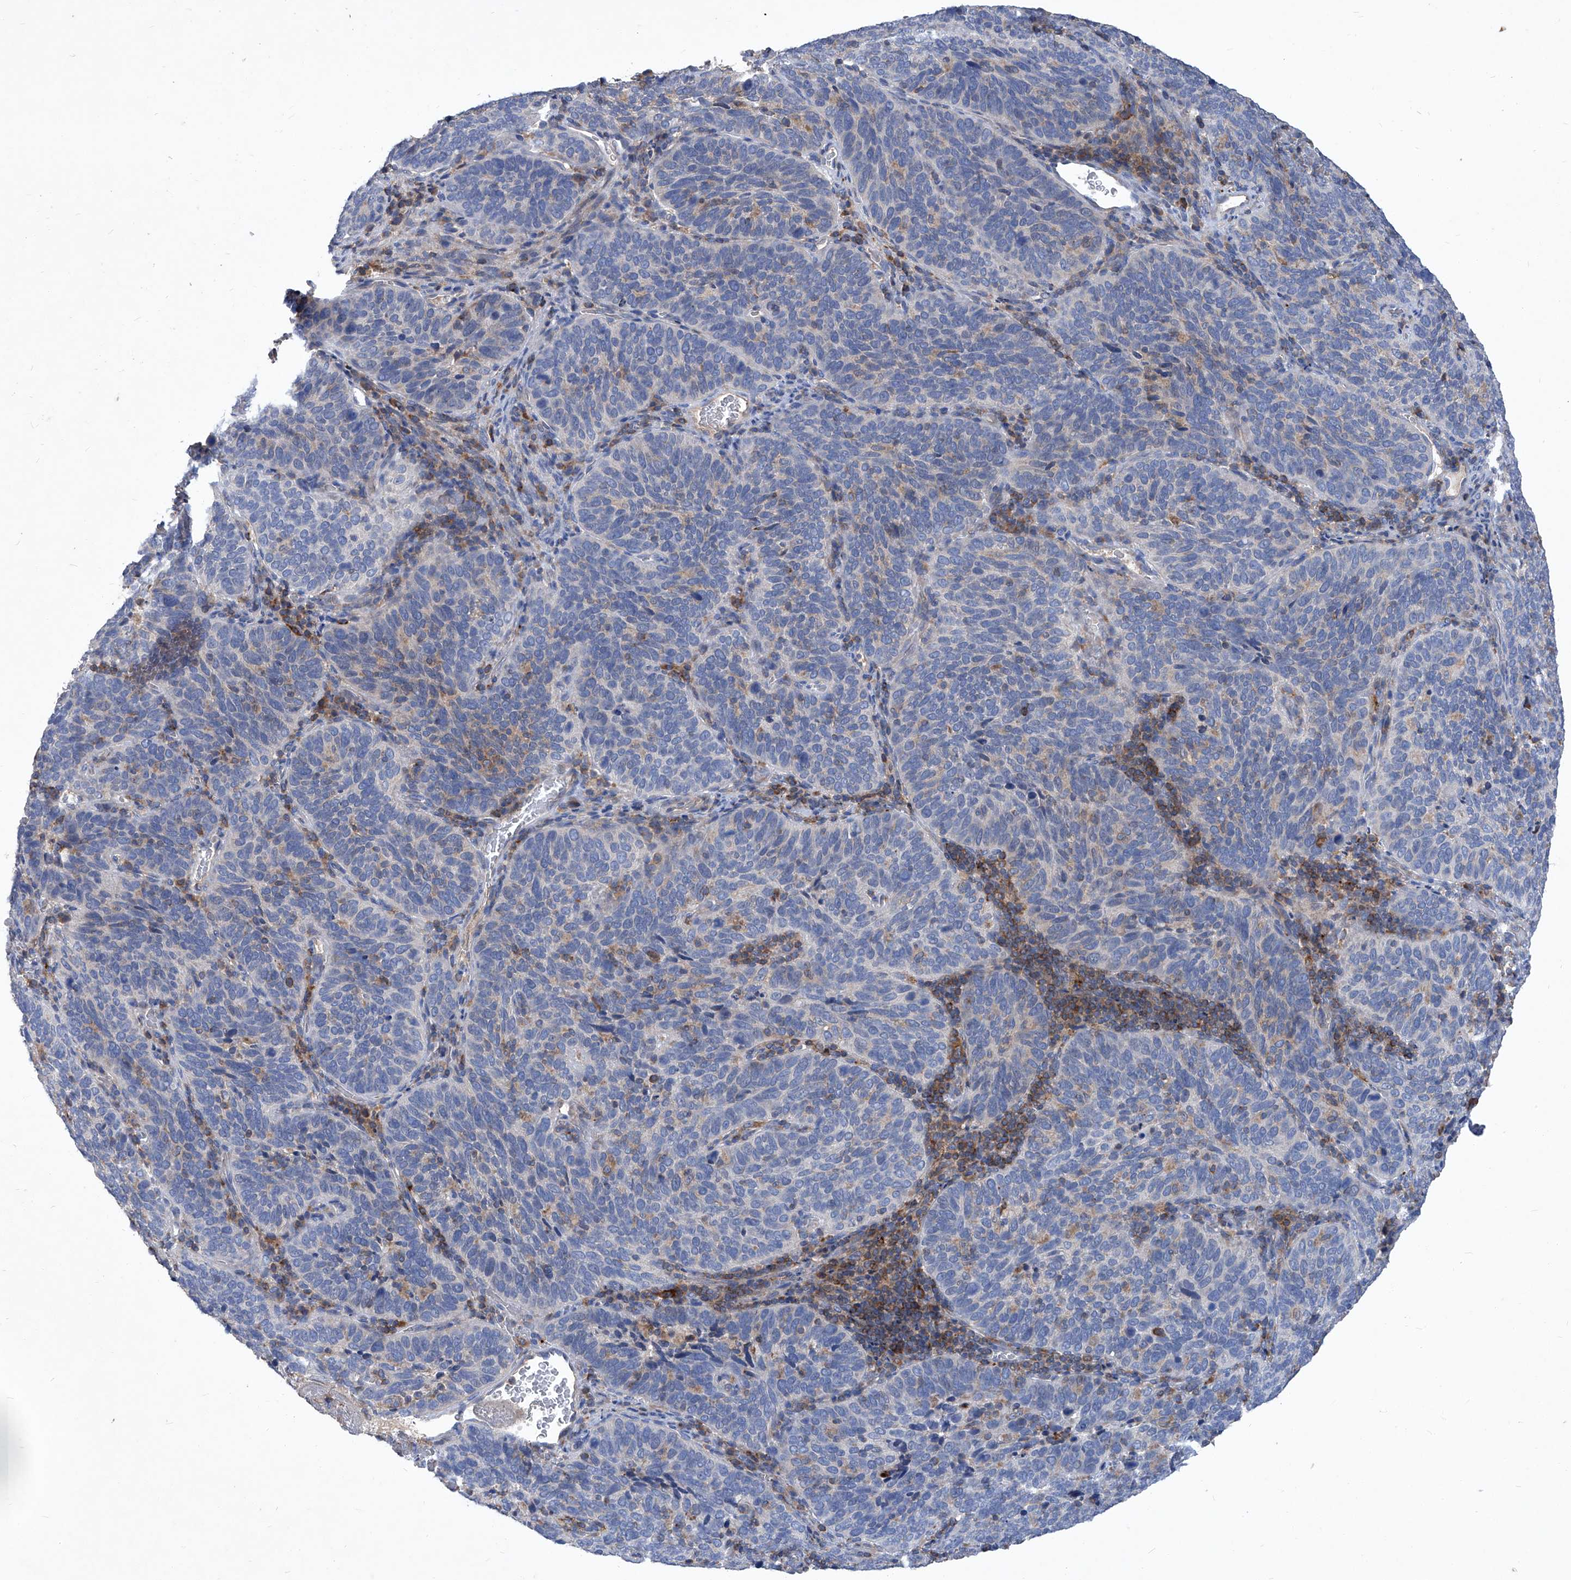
{"staining": {"intensity": "negative", "quantity": "none", "location": "none"}, "tissue": "cervical cancer", "cell_type": "Tumor cells", "image_type": "cancer", "snomed": [{"axis": "morphology", "description": "Squamous cell carcinoma, NOS"}, {"axis": "topography", "description": "Cervix"}], "caption": "Tumor cells are negative for brown protein staining in cervical cancer.", "gene": "EPHA8", "patient": {"sex": "female", "age": 60}}